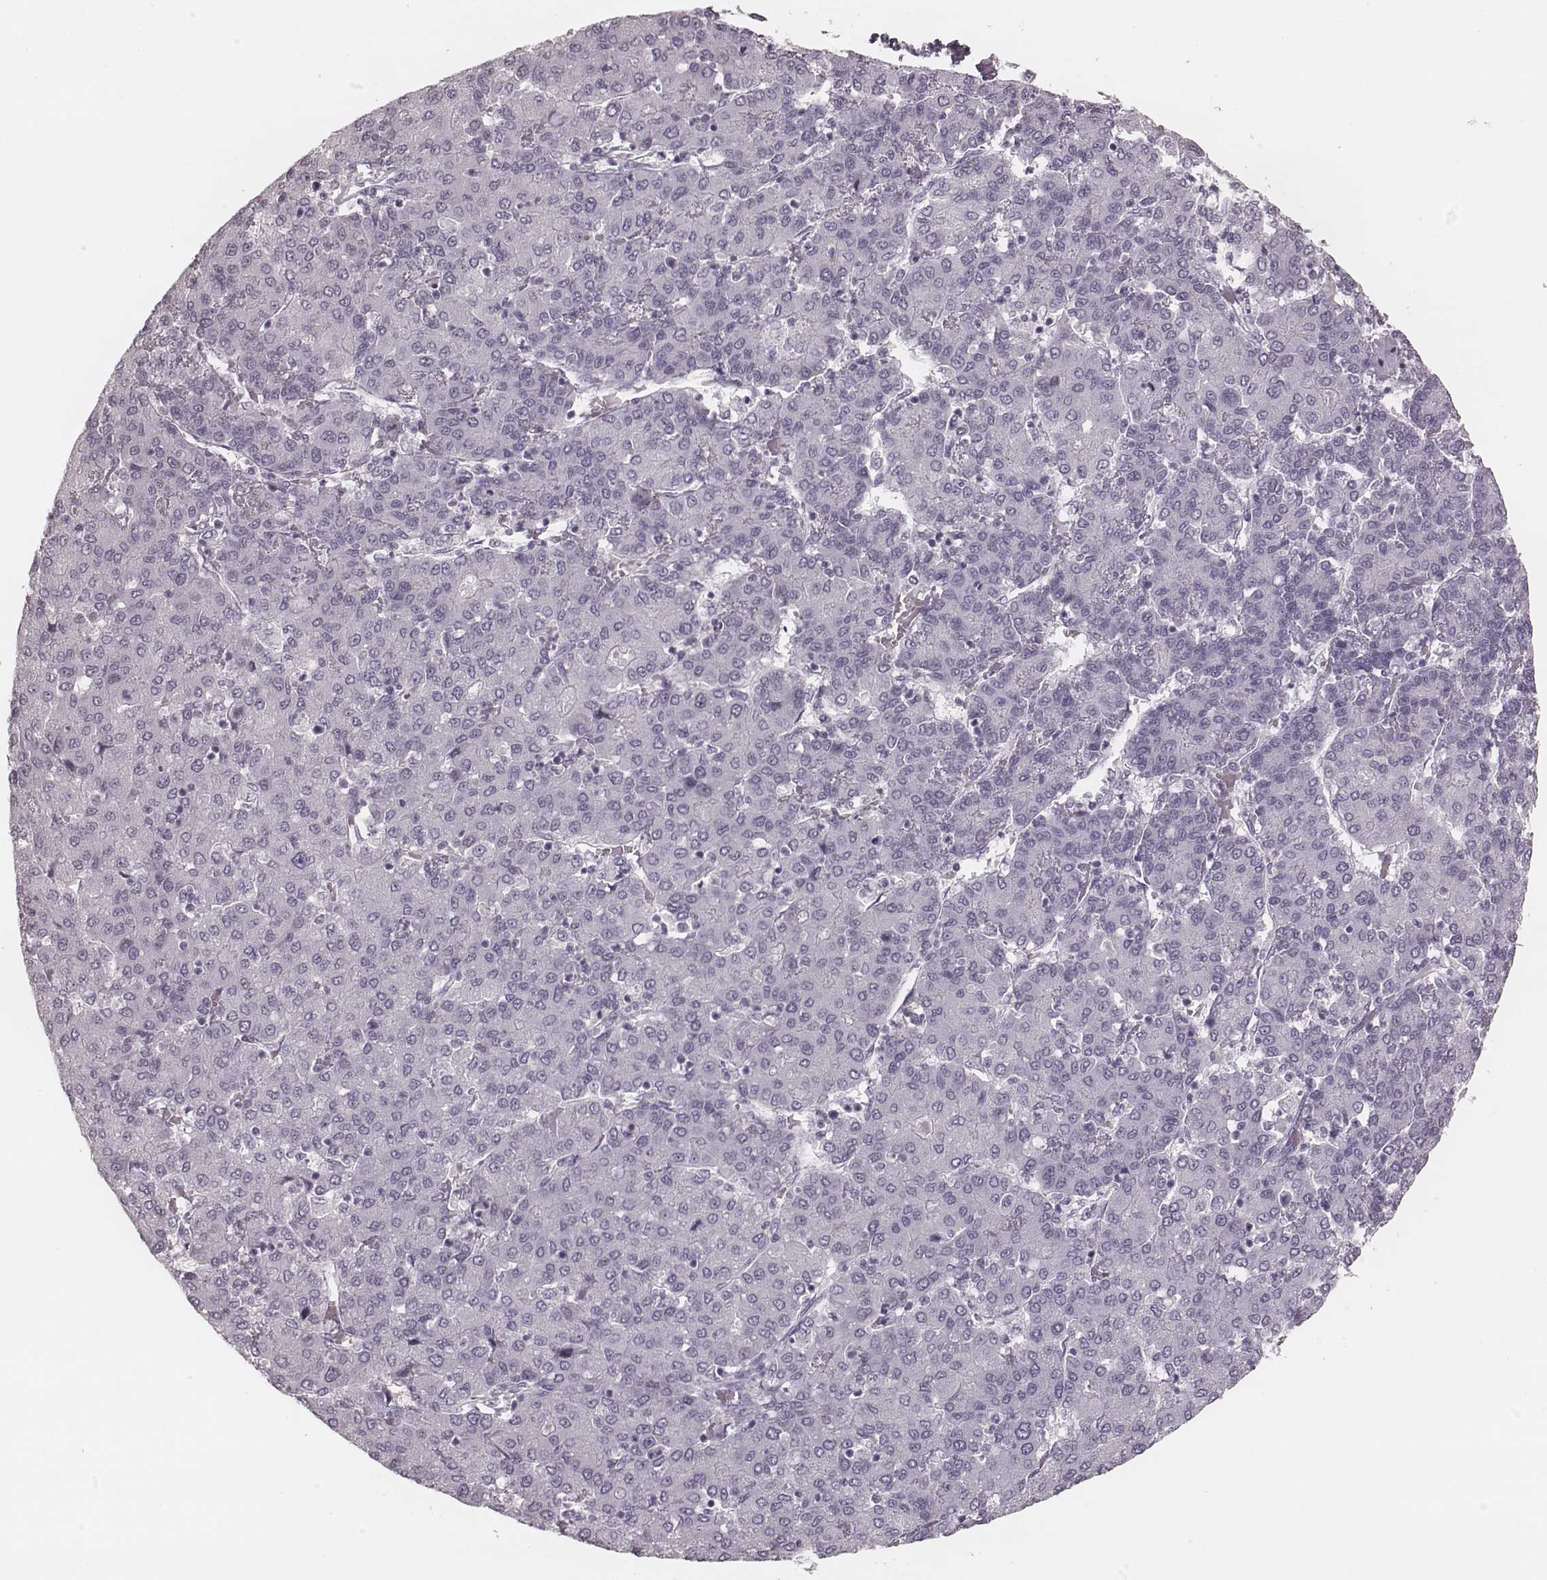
{"staining": {"intensity": "negative", "quantity": "none", "location": "none"}, "tissue": "liver cancer", "cell_type": "Tumor cells", "image_type": "cancer", "snomed": [{"axis": "morphology", "description": "Carcinoma, Hepatocellular, NOS"}, {"axis": "topography", "description": "Liver"}], "caption": "A micrograph of liver cancer (hepatocellular carcinoma) stained for a protein shows no brown staining in tumor cells.", "gene": "KRT74", "patient": {"sex": "male", "age": 65}}